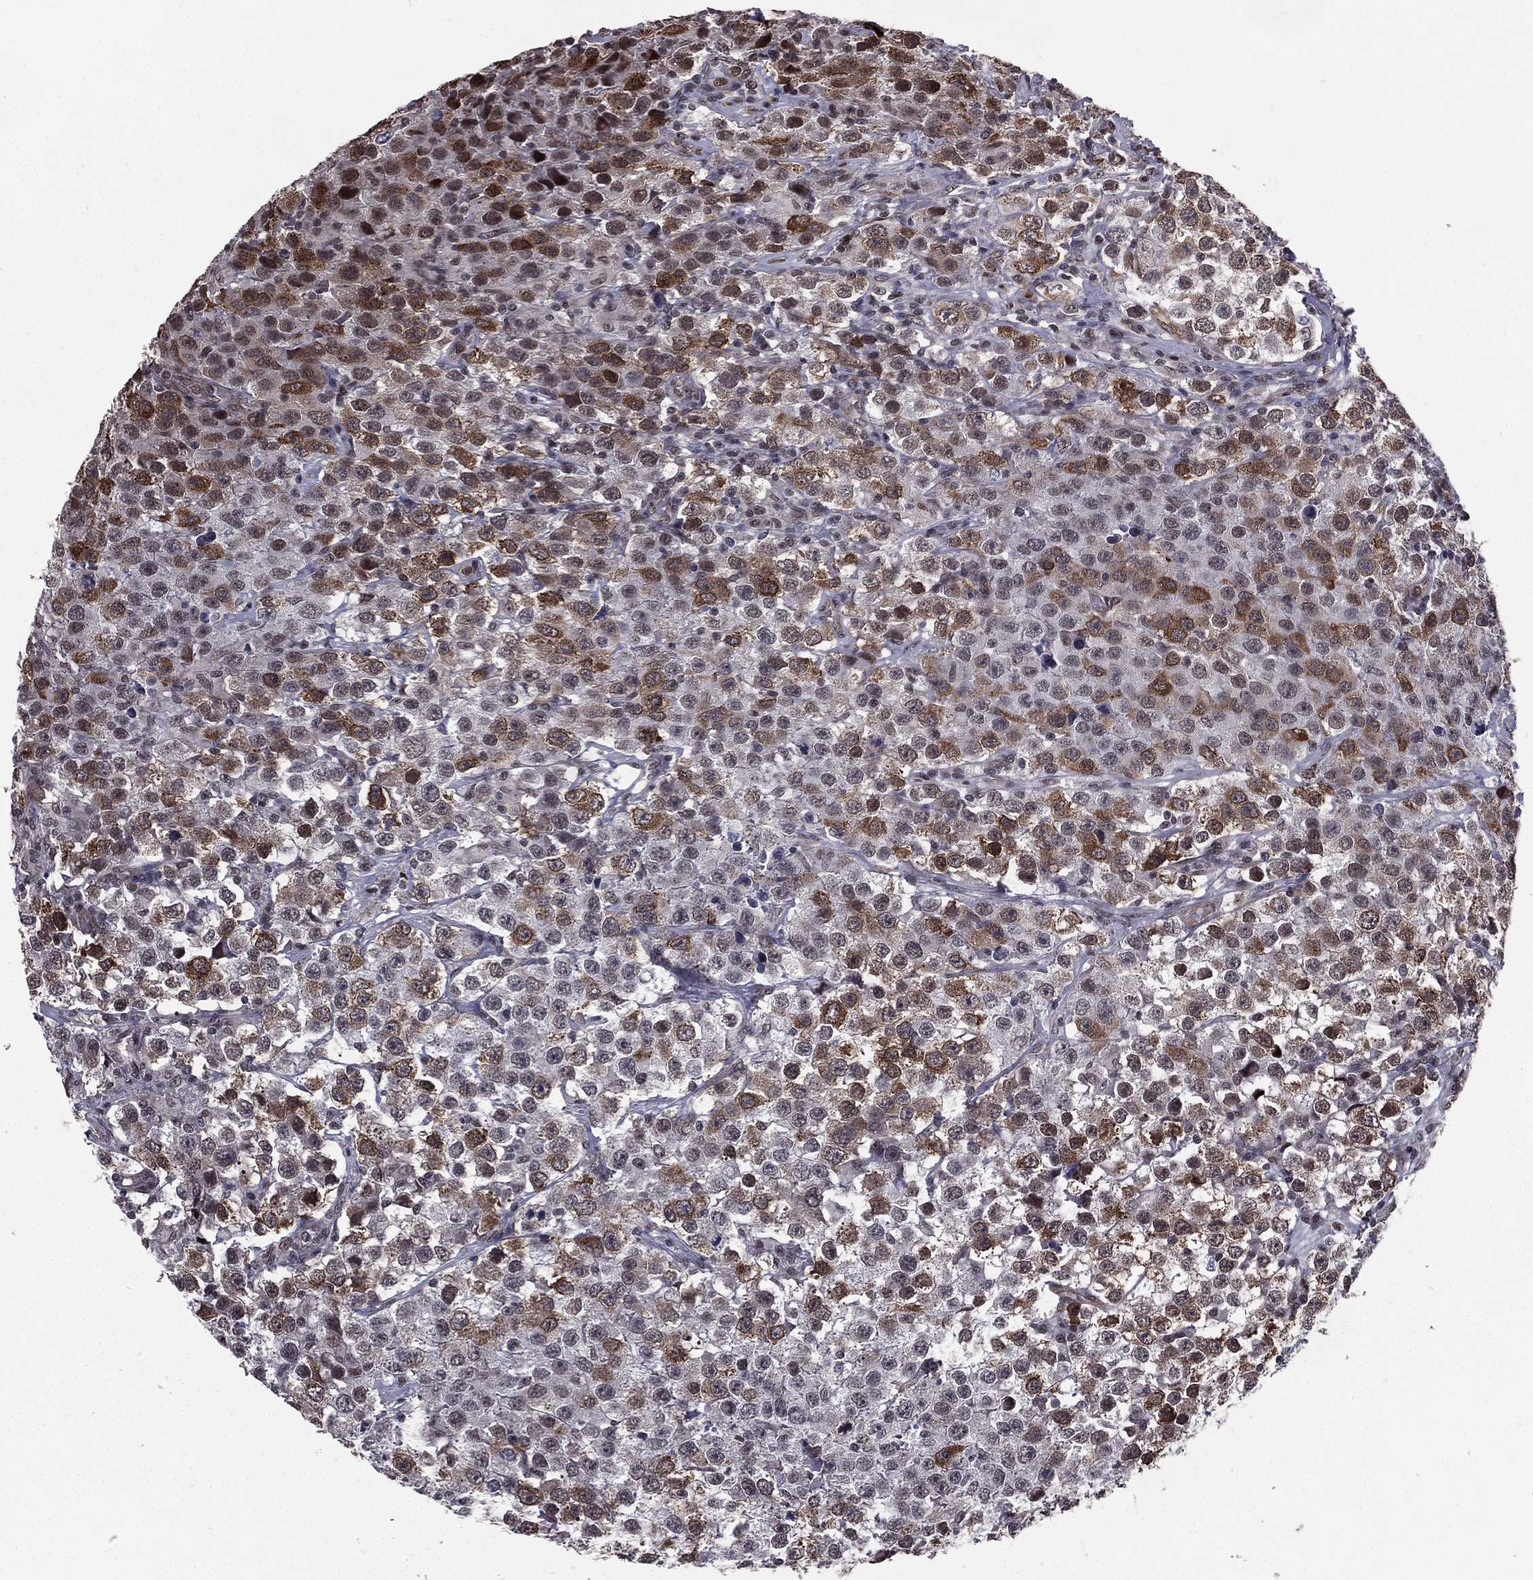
{"staining": {"intensity": "moderate", "quantity": "25%-75%", "location": "cytoplasmic/membranous"}, "tissue": "testis cancer", "cell_type": "Tumor cells", "image_type": "cancer", "snomed": [{"axis": "morphology", "description": "Seminoma, NOS"}, {"axis": "topography", "description": "Testis"}], "caption": "Tumor cells demonstrate medium levels of moderate cytoplasmic/membranous expression in approximately 25%-75% of cells in human testis cancer (seminoma). The staining was performed using DAB to visualize the protein expression in brown, while the nuclei were stained in blue with hematoxylin (Magnification: 20x).", "gene": "RARB", "patient": {"sex": "male", "age": 52}}